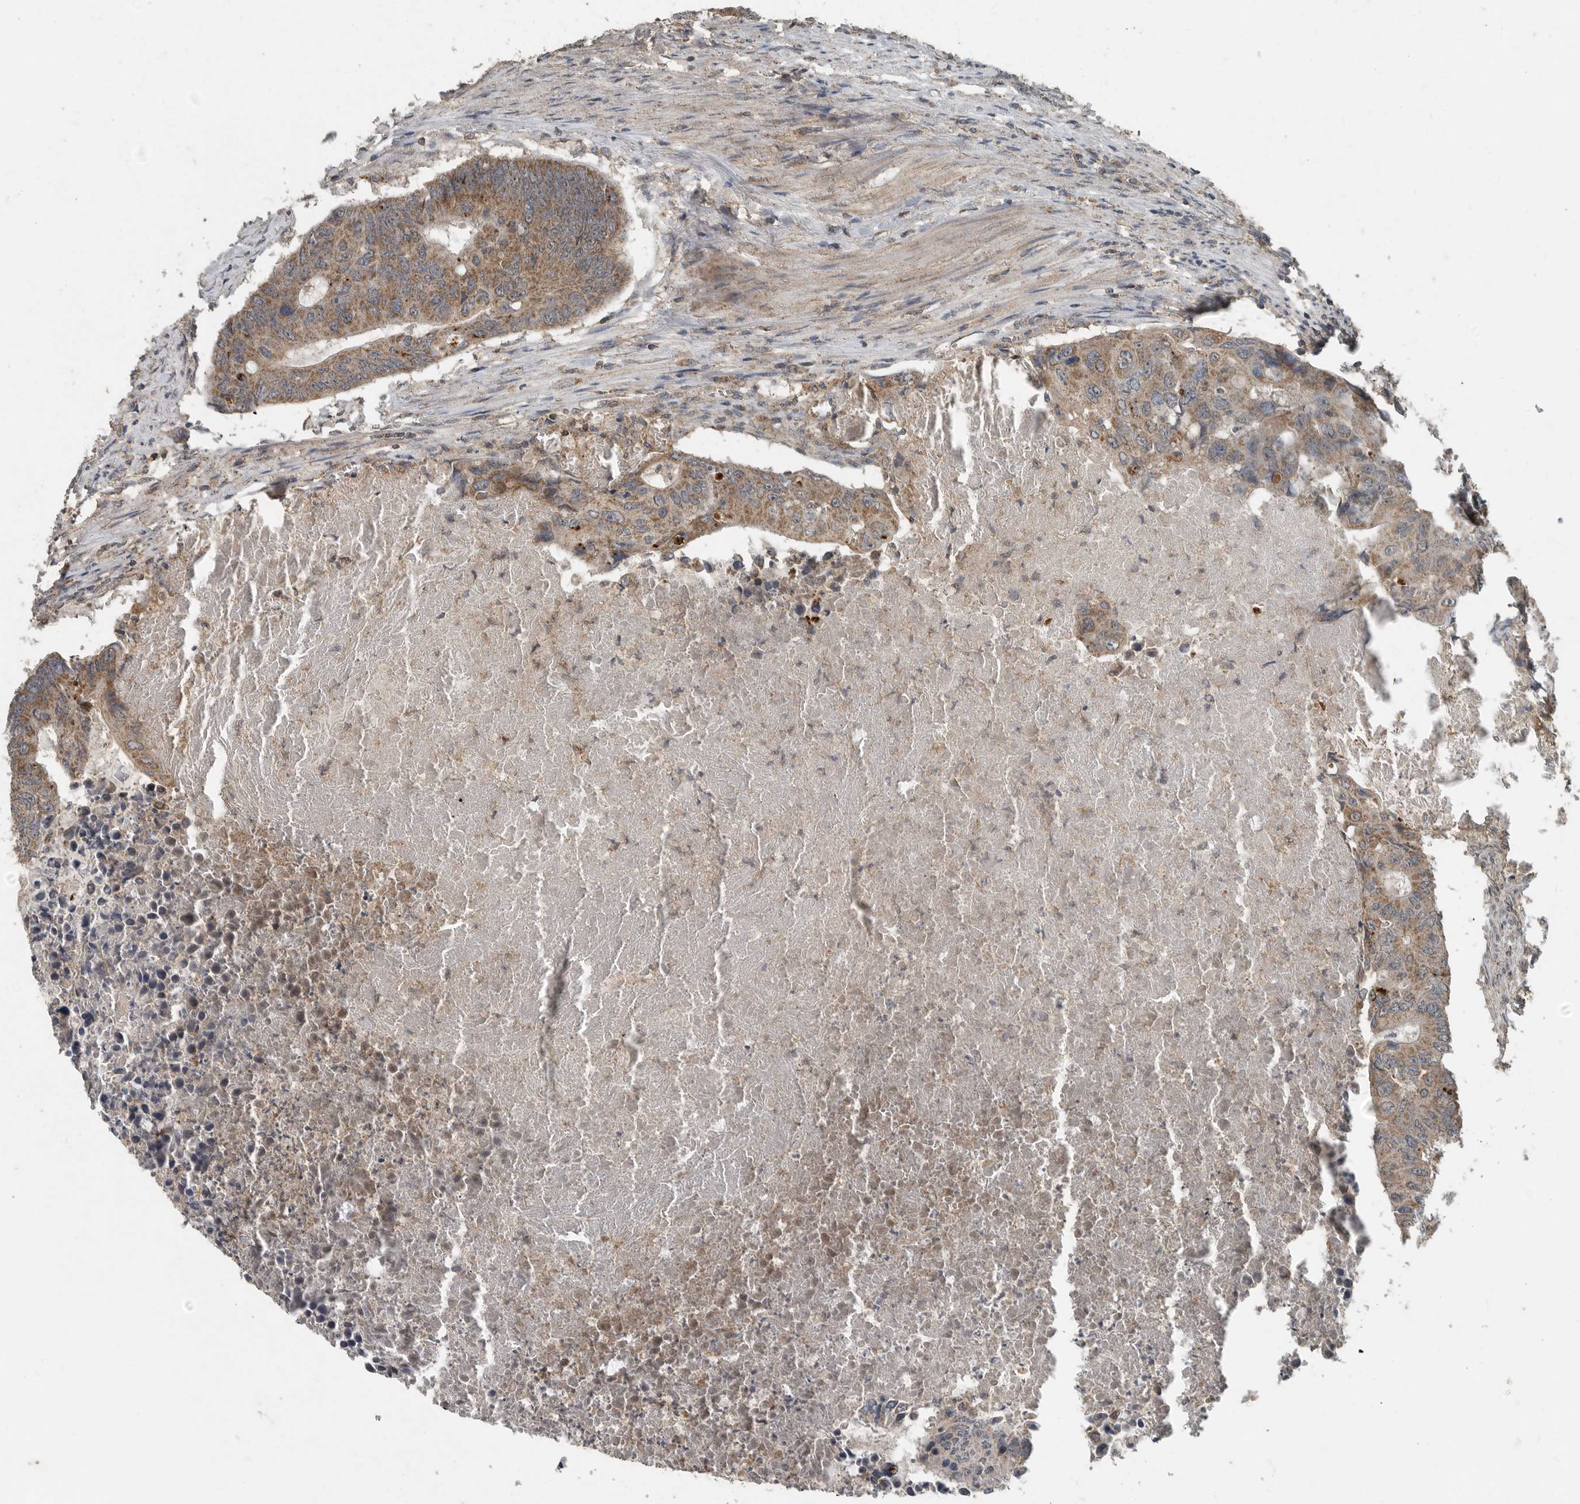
{"staining": {"intensity": "moderate", "quantity": ">75%", "location": "cytoplasmic/membranous"}, "tissue": "colorectal cancer", "cell_type": "Tumor cells", "image_type": "cancer", "snomed": [{"axis": "morphology", "description": "Adenocarcinoma, NOS"}, {"axis": "topography", "description": "Colon"}], "caption": "An image showing moderate cytoplasmic/membranous positivity in approximately >75% of tumor cells in colorectal cancer (adenocarcinoma), as visualized by brown immunohistochemical staining.", "gene": "IL6ST", "patient": {"sex": "male", "age": 87}}